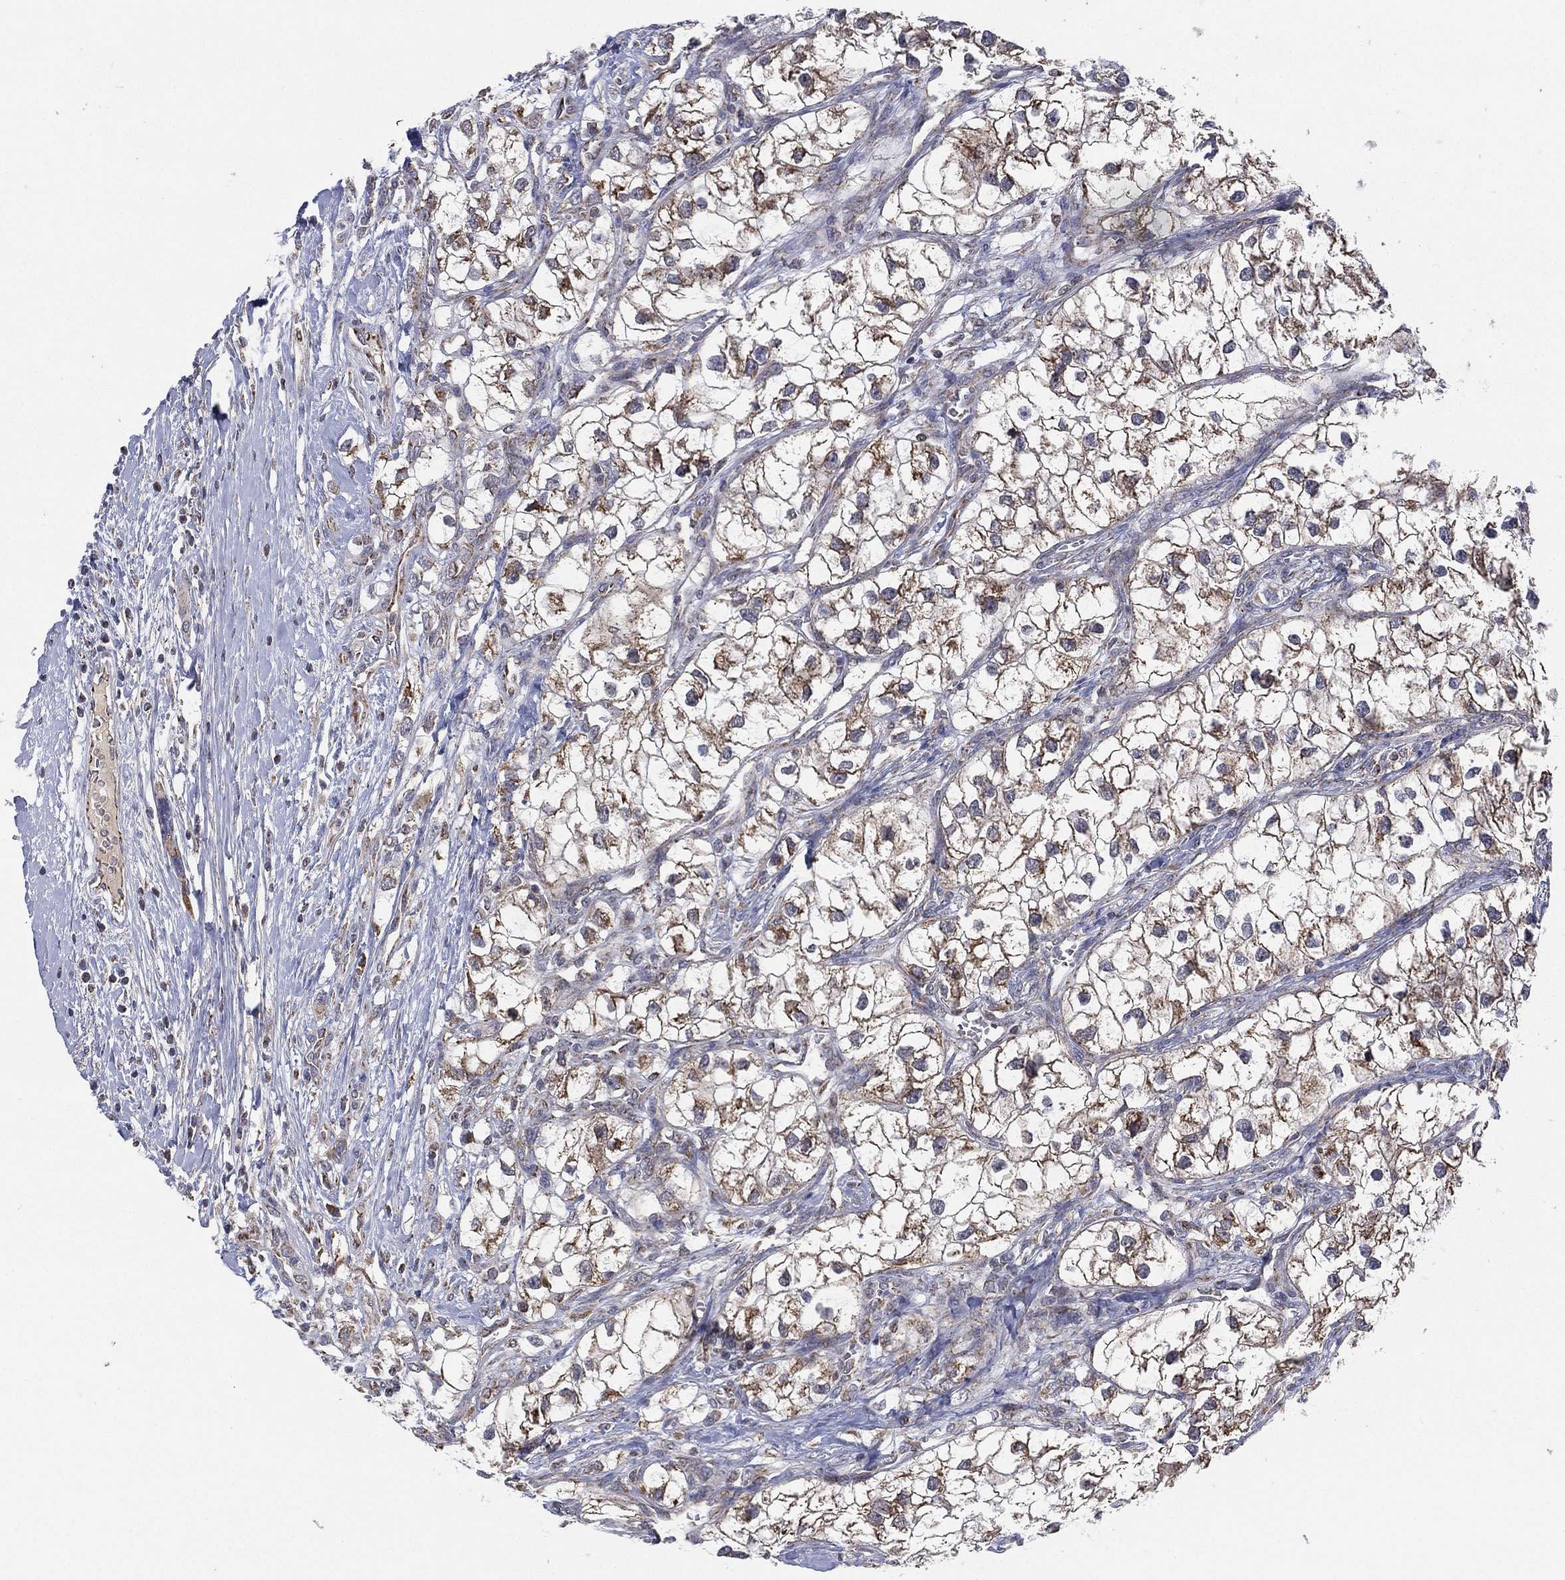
{"staining": {"intensity": "moderate", "quantity": ">75%", "location": "cytoplasmic/membranous"}, "tissue": "renal cancer", "cell_type": "Tumor cells", "image_type": "cancer", "snomed": [{"axis": "morphology", "description": "Adenocarcinoma, NOS"}, {"axis": "topography", "description": "Kidney"}], "caption": "Protein staining exhibits moderate cytoplasmic/membranous positivity in approximately >75% of tumor cells in renal adenocarcinoma.", "gene": "PSMG4", "patient": {"sex": "male", "age": 59}}